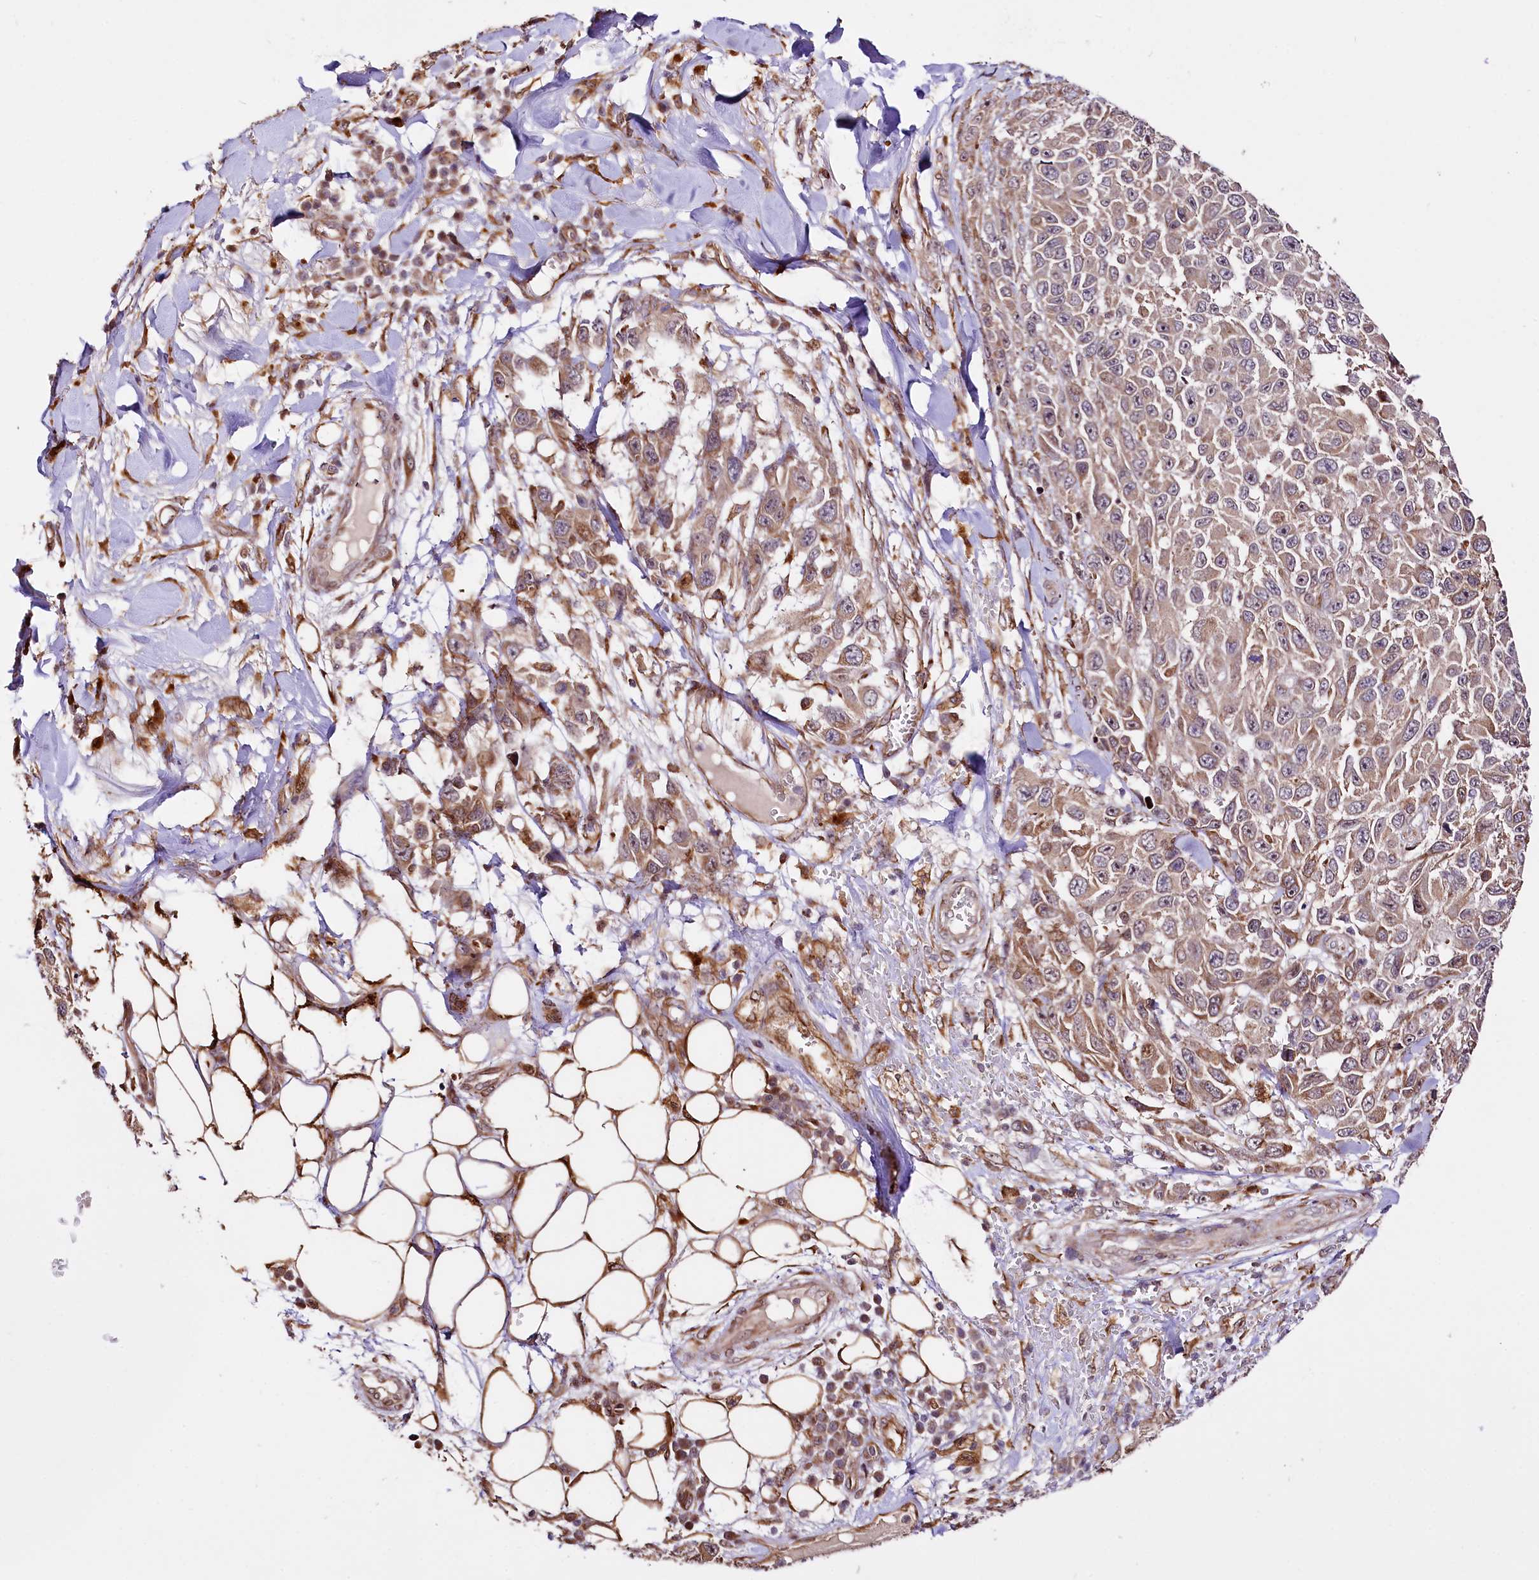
{"staining": {"intensity": "weak", "quantity": ">75%", "location": "cytoplasmic/membranous"}, "tissue": "melanoma", "cell_type": "Tumor cells", "image_type": "cancer", "snomed": [{"axis": "morphology", "description": "Normal tissue, NOS"}, {"axis": "morphology", "description": "Malignant melanoma, NOS"}, {"axis": "topography", "description": "Skin"}], "caption": "A brown stain highlights weak cytoplasmic/membranous staining of a protein in human melanoma tumor cells.", "gene": "CUTC", "patient": {"sex": "female", "age": 96}}